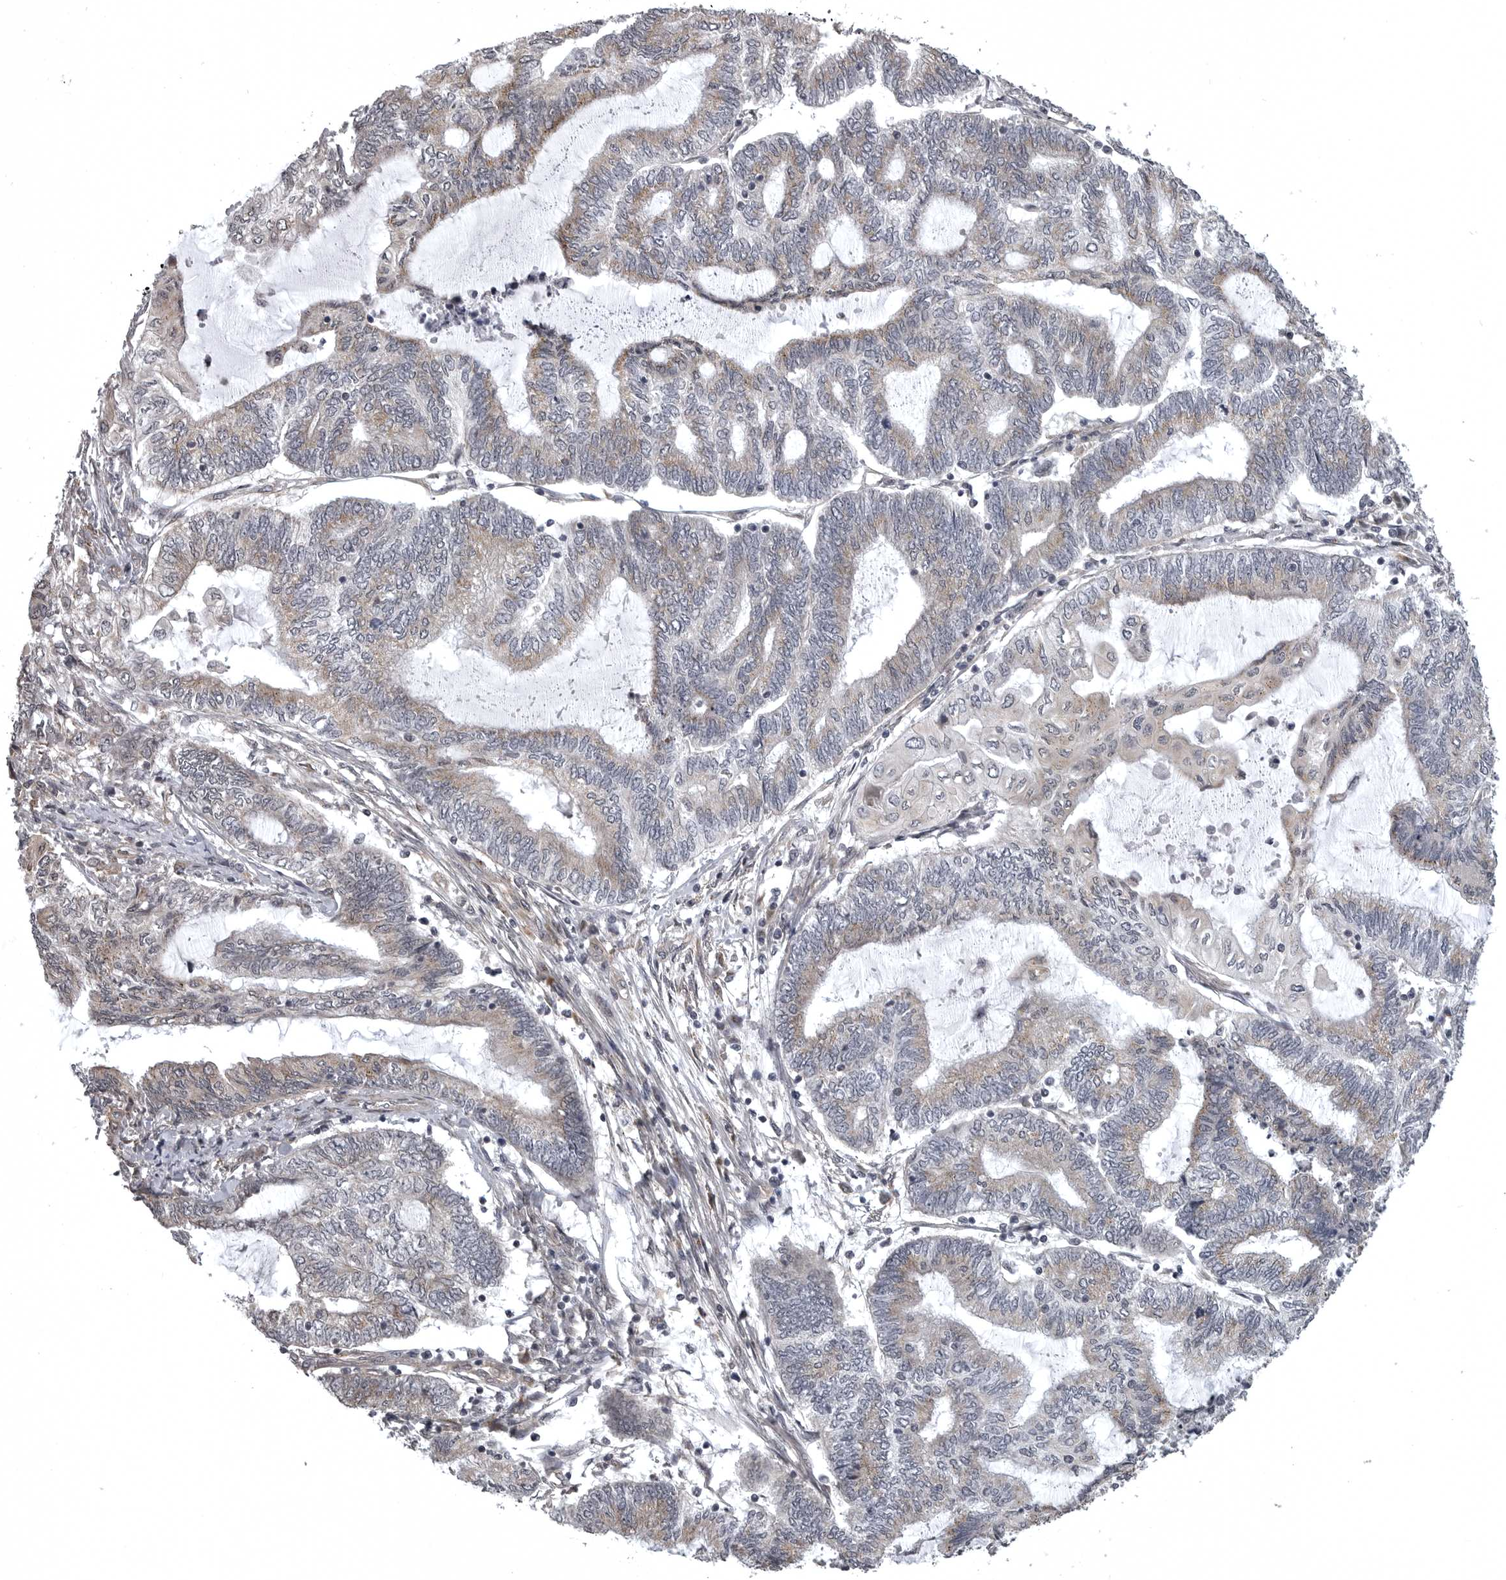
{"staining": {"intensity": "moderate", "quantity": "<25%", "location": "cytoplasmic/membranous"}, "tissue": "endometrial cancer", "cell_type": "Tumor cells", "image_type": "cancer", "snomed": [{"axis": "morphology", "description": "Adenocarcinoma, NOS"}, {"axis": "topography", "description": "Uterus"}, {"axis": "topography", "description": "Endometrium"}], "caption": "Immunohistochemistry (IHC) (DAB) staining of human endometrial cancer demonstrates moderate cytoplasmic/membranous protein positivity in approximately <25% of tumor cells.", "gene": "SNX16", "patient": {"sex": "female", "age": 70}}